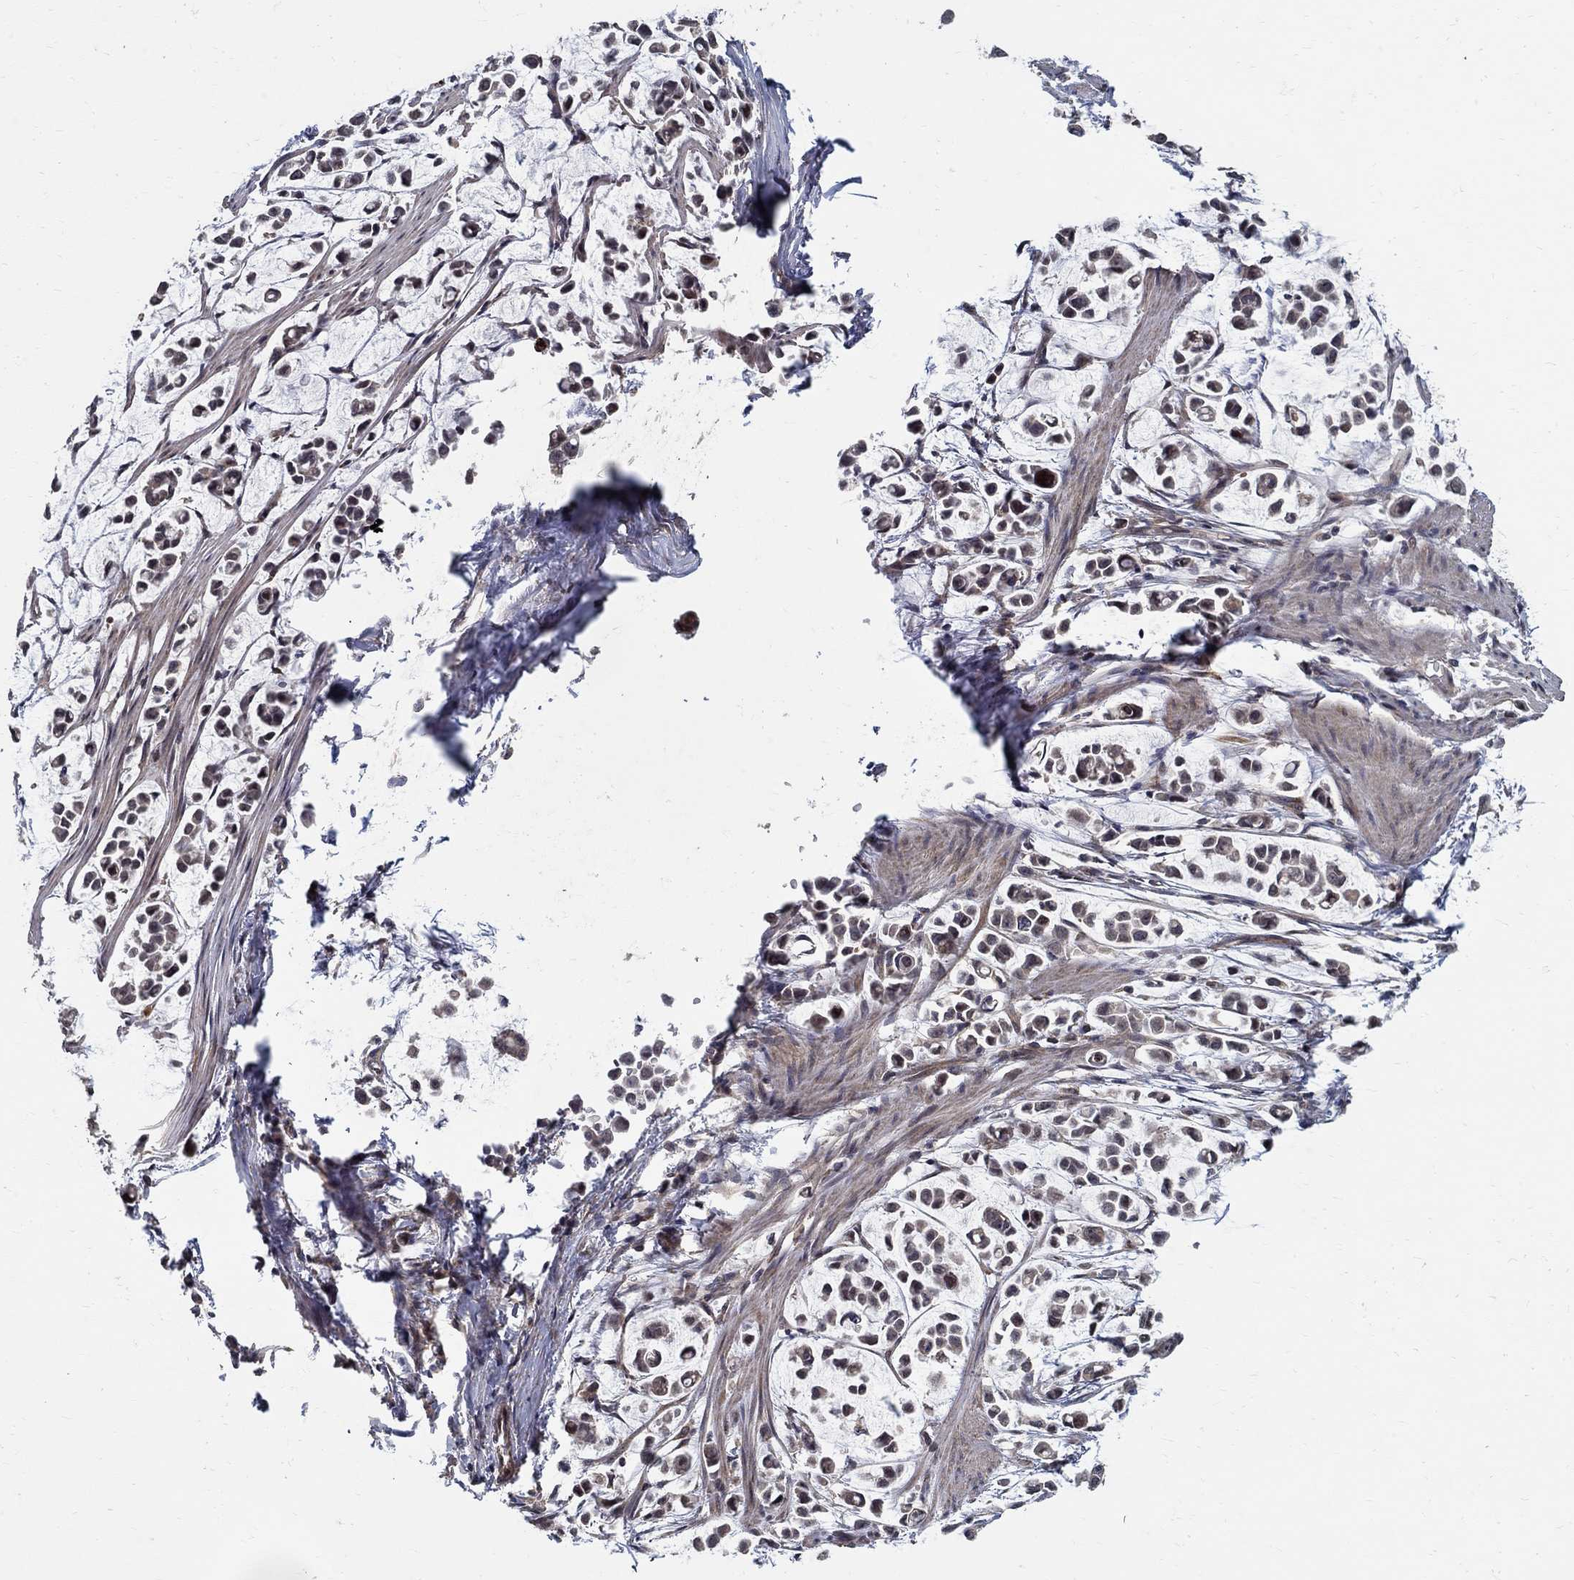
{"staining": {"intensity": "strong", "quantity": "25%-75%", "location": "nuclear"}, "tissue": "stomach cancer", "cell_type": "Tumor cells", "image_type": "cancer", "snomed": [{"axis": "morphology", "description": "Adenocarcinoma, NOS"}, {"axis": "topography", "description": "Stomach"}], "caption": "Immunohistochemical staining of human stomach adenocarcinoma shows high levels of strong nuclear expression in approximately 25%-75% of tumor cells.", "gene": "ZNF594", "patient": {"sex": "male", "age": 82}}